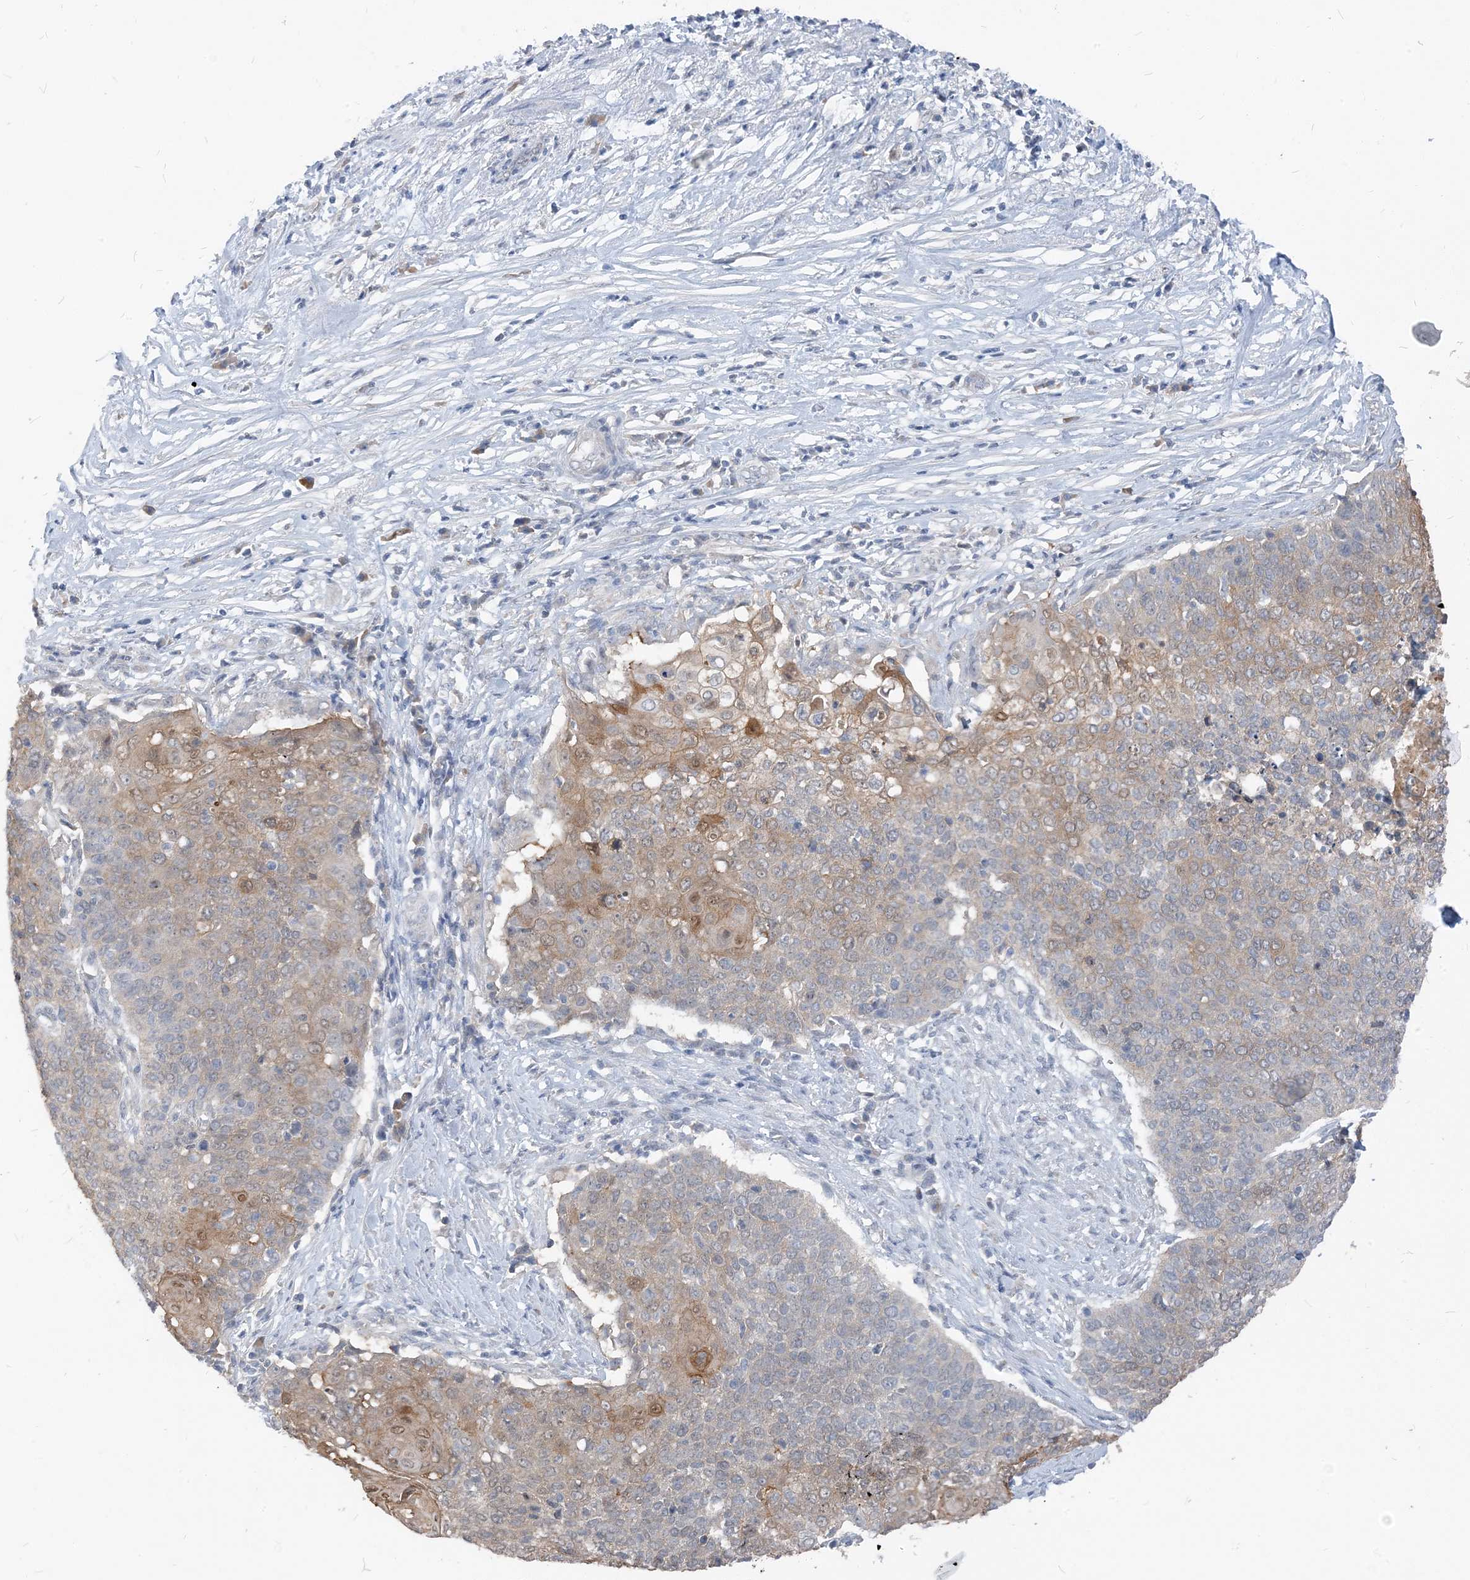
{"staining": {"intensity": "moderate", "quantity": "<25%", "location": "cytoplasmic/membranous"}, "tissue": "cervical cancer", "cell_type": "Tumor cells", "image_type": "cancer", "snomed": [{"axis": "morphology", "description": "Squamous cell carcinoma, NOS"}, {"axis": "topography", "description": "Cervix"}], "caption": "High-power microscopy captured an immunohistochemistry photomicrograph of cervical squamous cell carcinoma, revealing moderate cytoplasmic/membranous positivity in about <25% of tumor cells.", "gene": "NCOA7", "patient": {"sex": "female", "age": 39}}